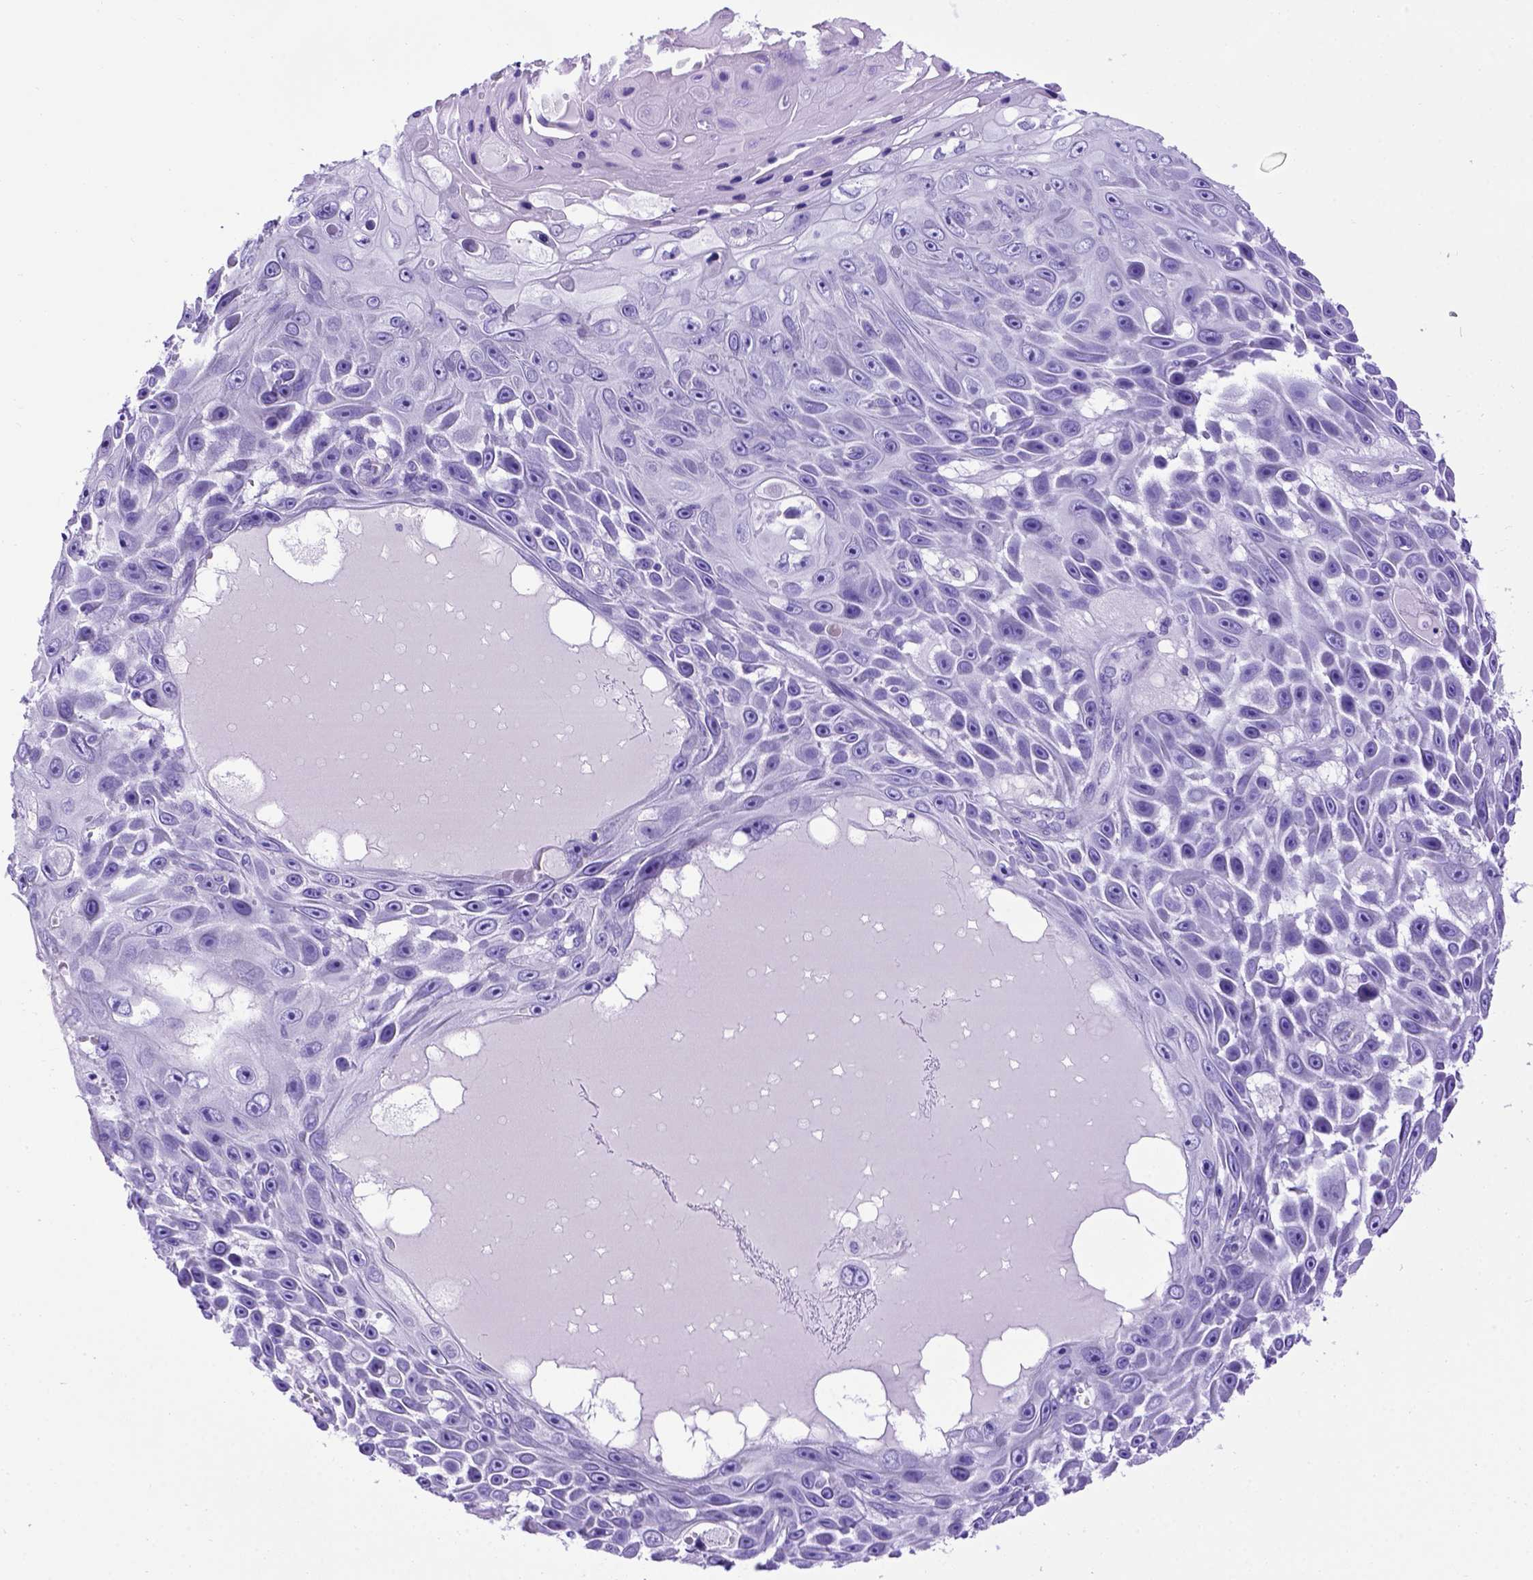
{"staining": {"intensity": "negative", "quantity": "none", "location": "none"}, "tissue": "skin cancer", "cell_type": "Tumor cells", "image_type": "cancer", "snomed": [{"axis": "morphology", "description": "Squamous cell carcinoma, NOS"}, {"axis": "topography", "description": "Skin"}], "caption": "This image is of skin cancer (squamous cell carcinoma) stained with immunohistochemistry to label a protein in brown with the nuclei are counter-stained blue. There is no staining in tumor cells.", "gene": "MEOX2", "patient": {"sex": "male", "age": 82}}